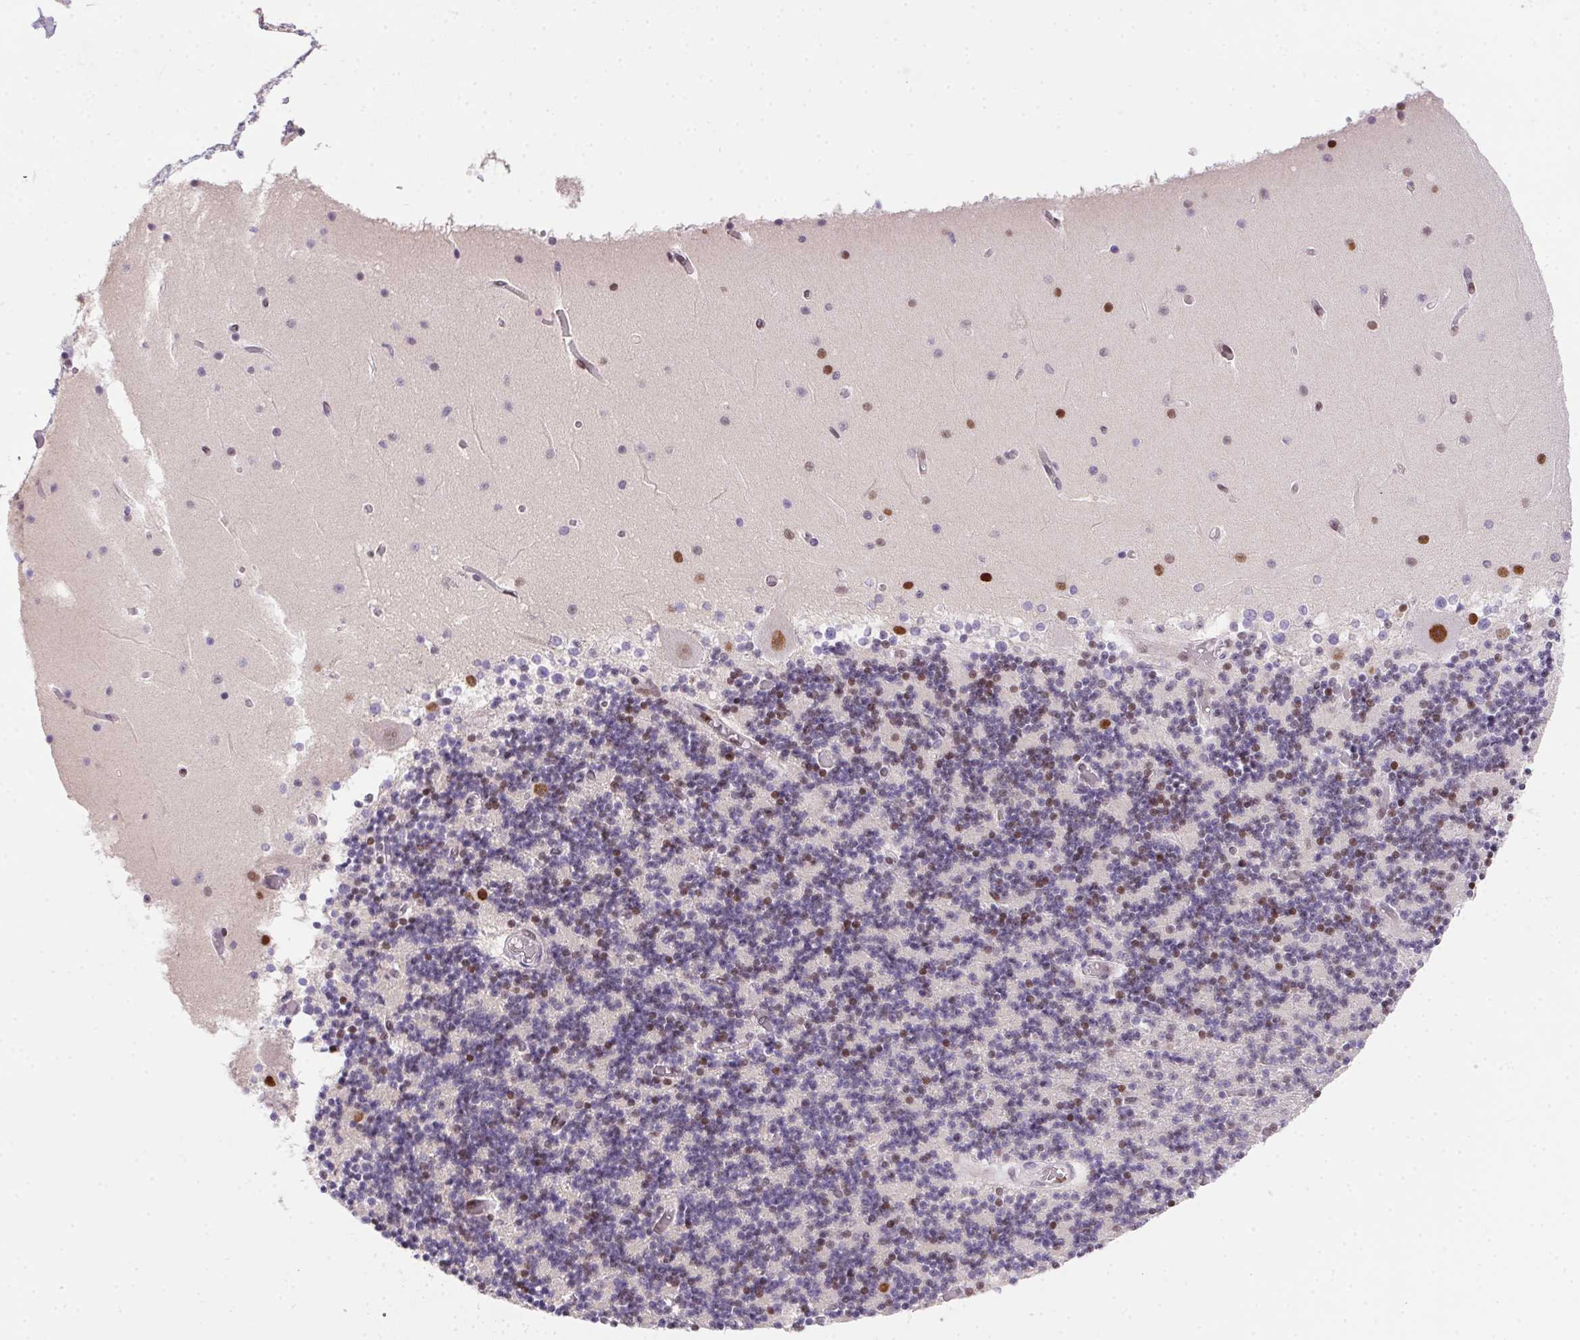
{"staining": {"intensity": "moderate", "quantity": "25%-75%", "location": "nuclear"}, "tissue": "cerebellum", "cell_type": "Cells in granular layer", "image_type": "normal", "snomed": [{"axis": "morphology", "description": "Normal tissue, NOS"}, {"axis": "topography", "description": "Cerebellum"}], "caption": "Protein staining of normal cerebellum displays moderate nuclear positivity in approximately 25%-75% of cells in granular layer. The staining was performed using DAB (3,3'-diaminobenzidine), with brown indicating positive protein expression. Nuclei are stained blue with hematoxylin.", "gene": "SP9", "patient": {"sex": "female", "age": 28}}